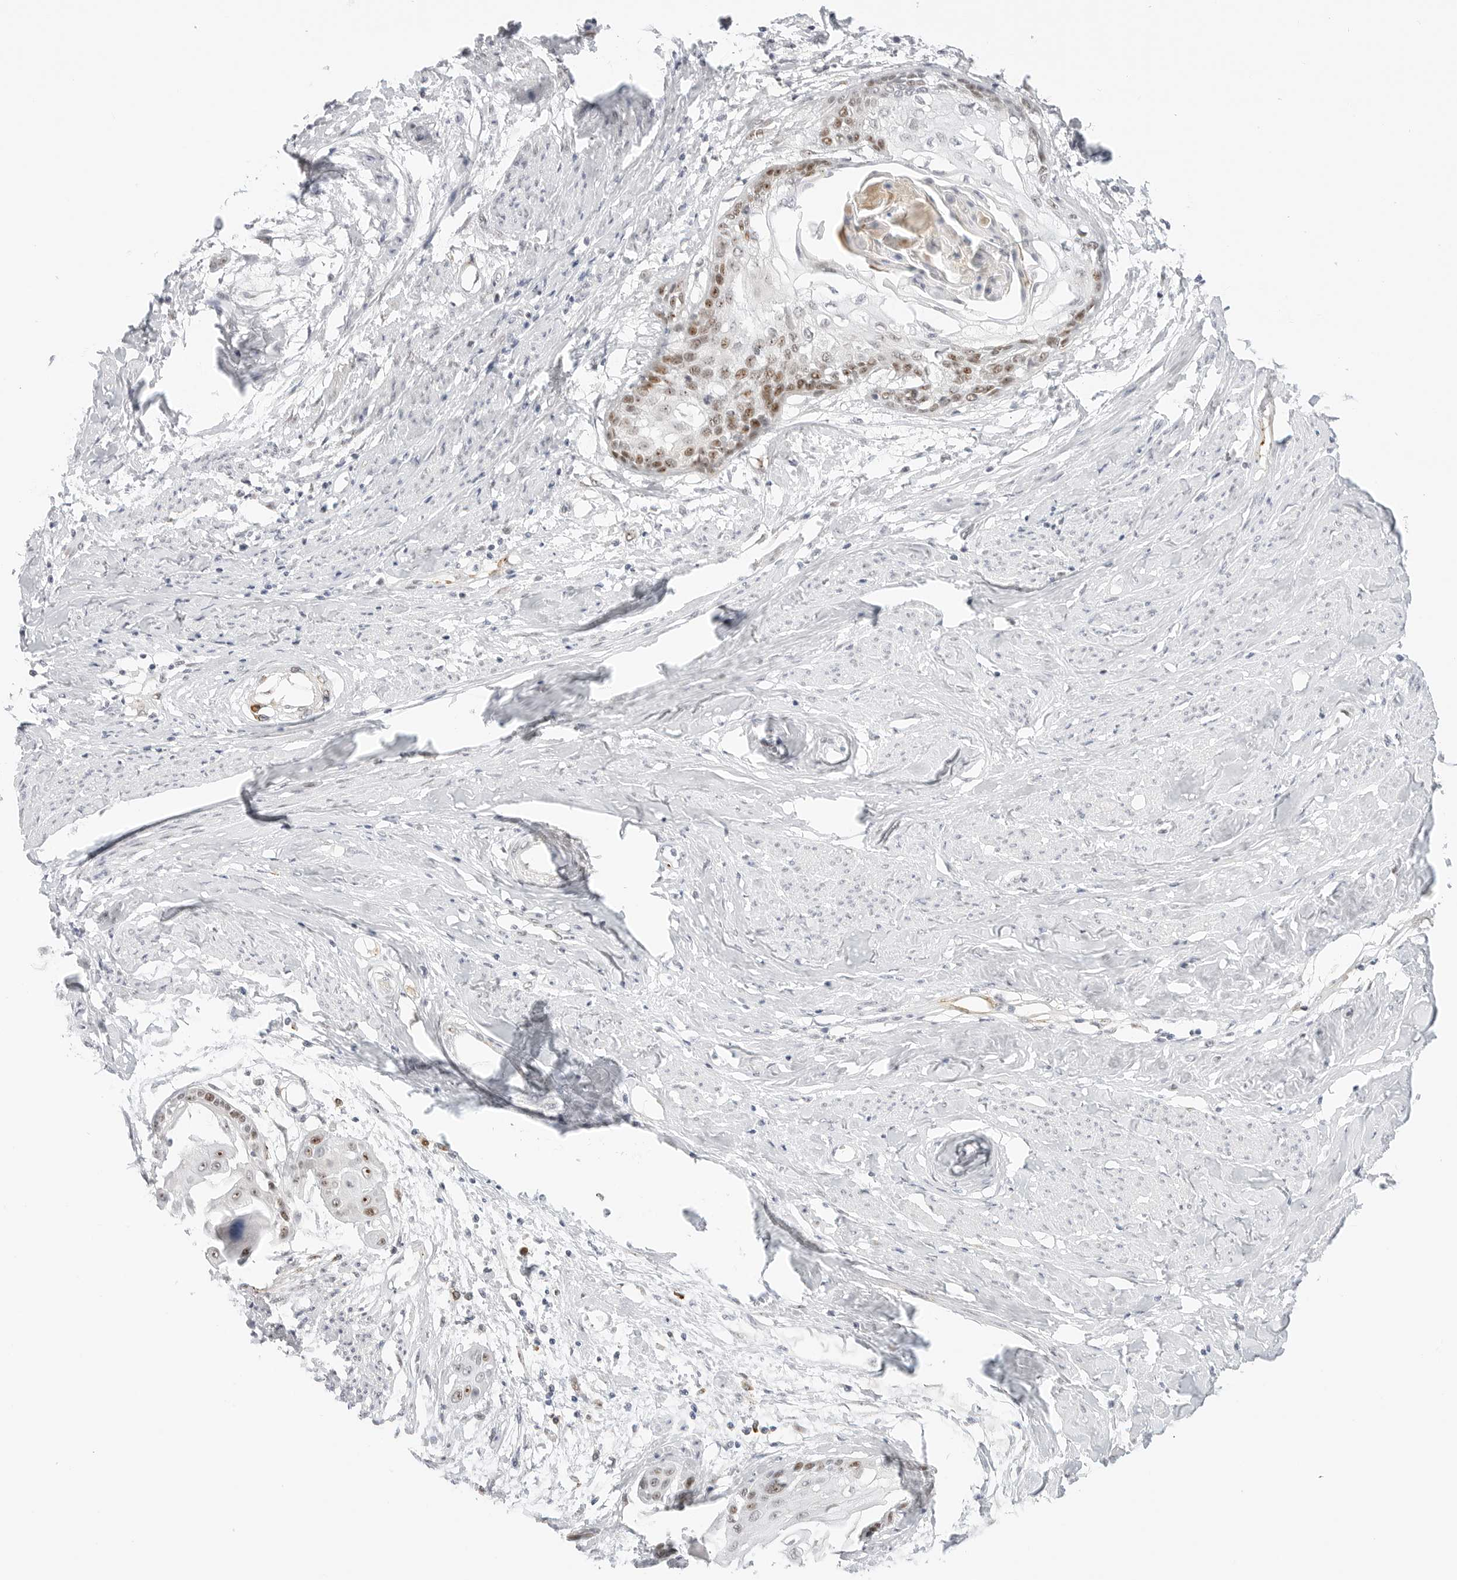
{"staining": {"intensity": "moderate", "quantity": "25%-75%", "location": "nuclear"}, "tissue": "cervical cancer", "cell_type": "Tumor cells", "image_type": "cancer", "snomed": [{"axis": "morphology", "description": "Squamous cell carcinoma, NOS"}, {"axis": "topography", "description": "Cervix"}], "caption": "Immunohistochemical staining of human squamous cell carcinoma (cervical) reveals moderate nuclear protein staining in about 25%-75% of tumor cells.", "gene": "HIPK3", "patient": {"sex": "female", "age": 57}}